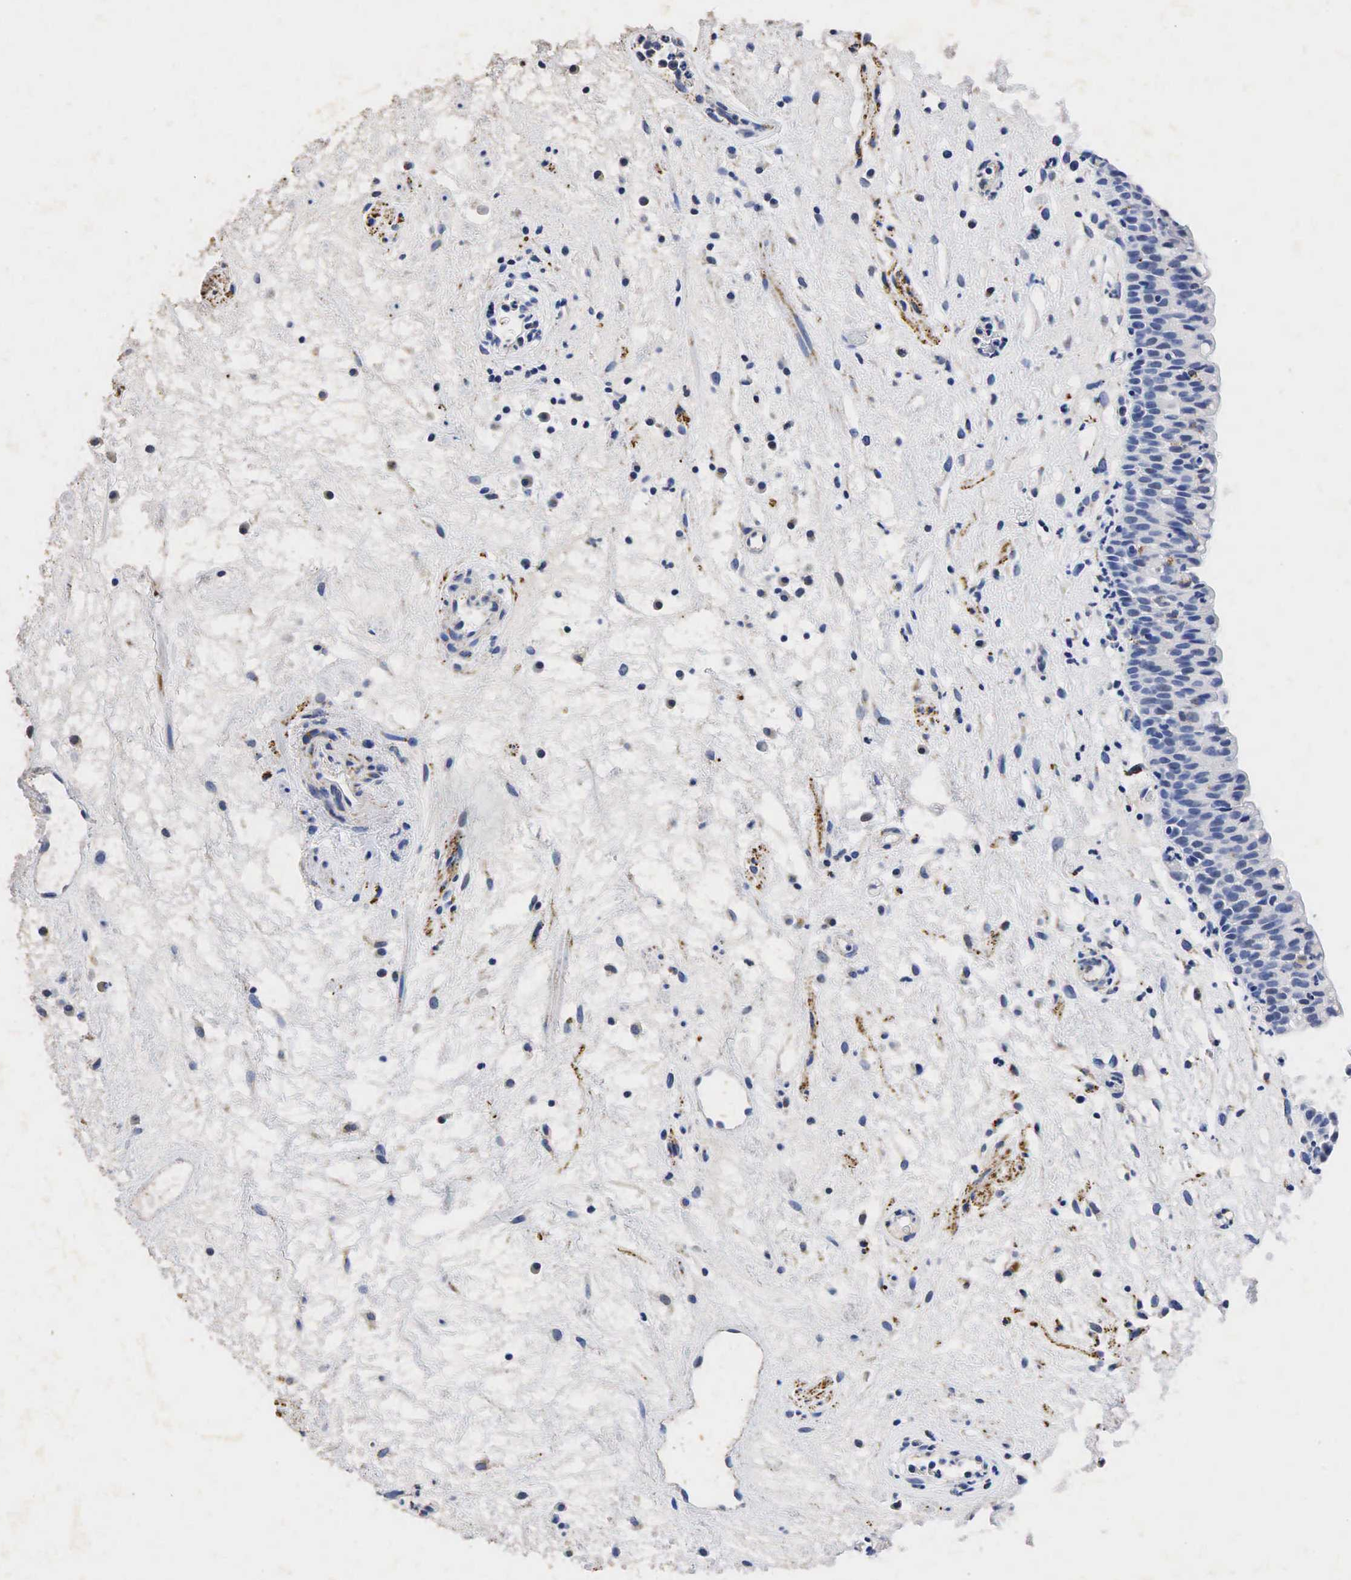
{"staining": {"intensity": "weak", "quantity": "<25%", "location": "cytoplasmic/membranous"}, "tissue": "urinary bladder", "cell_type": "Urothelial cells", "image_type": "normal", "snomed": [{"axis": "morphology", "description": "Normal tissue, NOS"}, {"axis": "topography", "description": "Urinary bladder"}], "caption": "An immunohistochemistry histopathology image of benign urinary bladder is shown. There is no staining in urothelial cells of urinary bladder.", "gene": "SYP", "patient": {"sex": "male", "age": 48}}